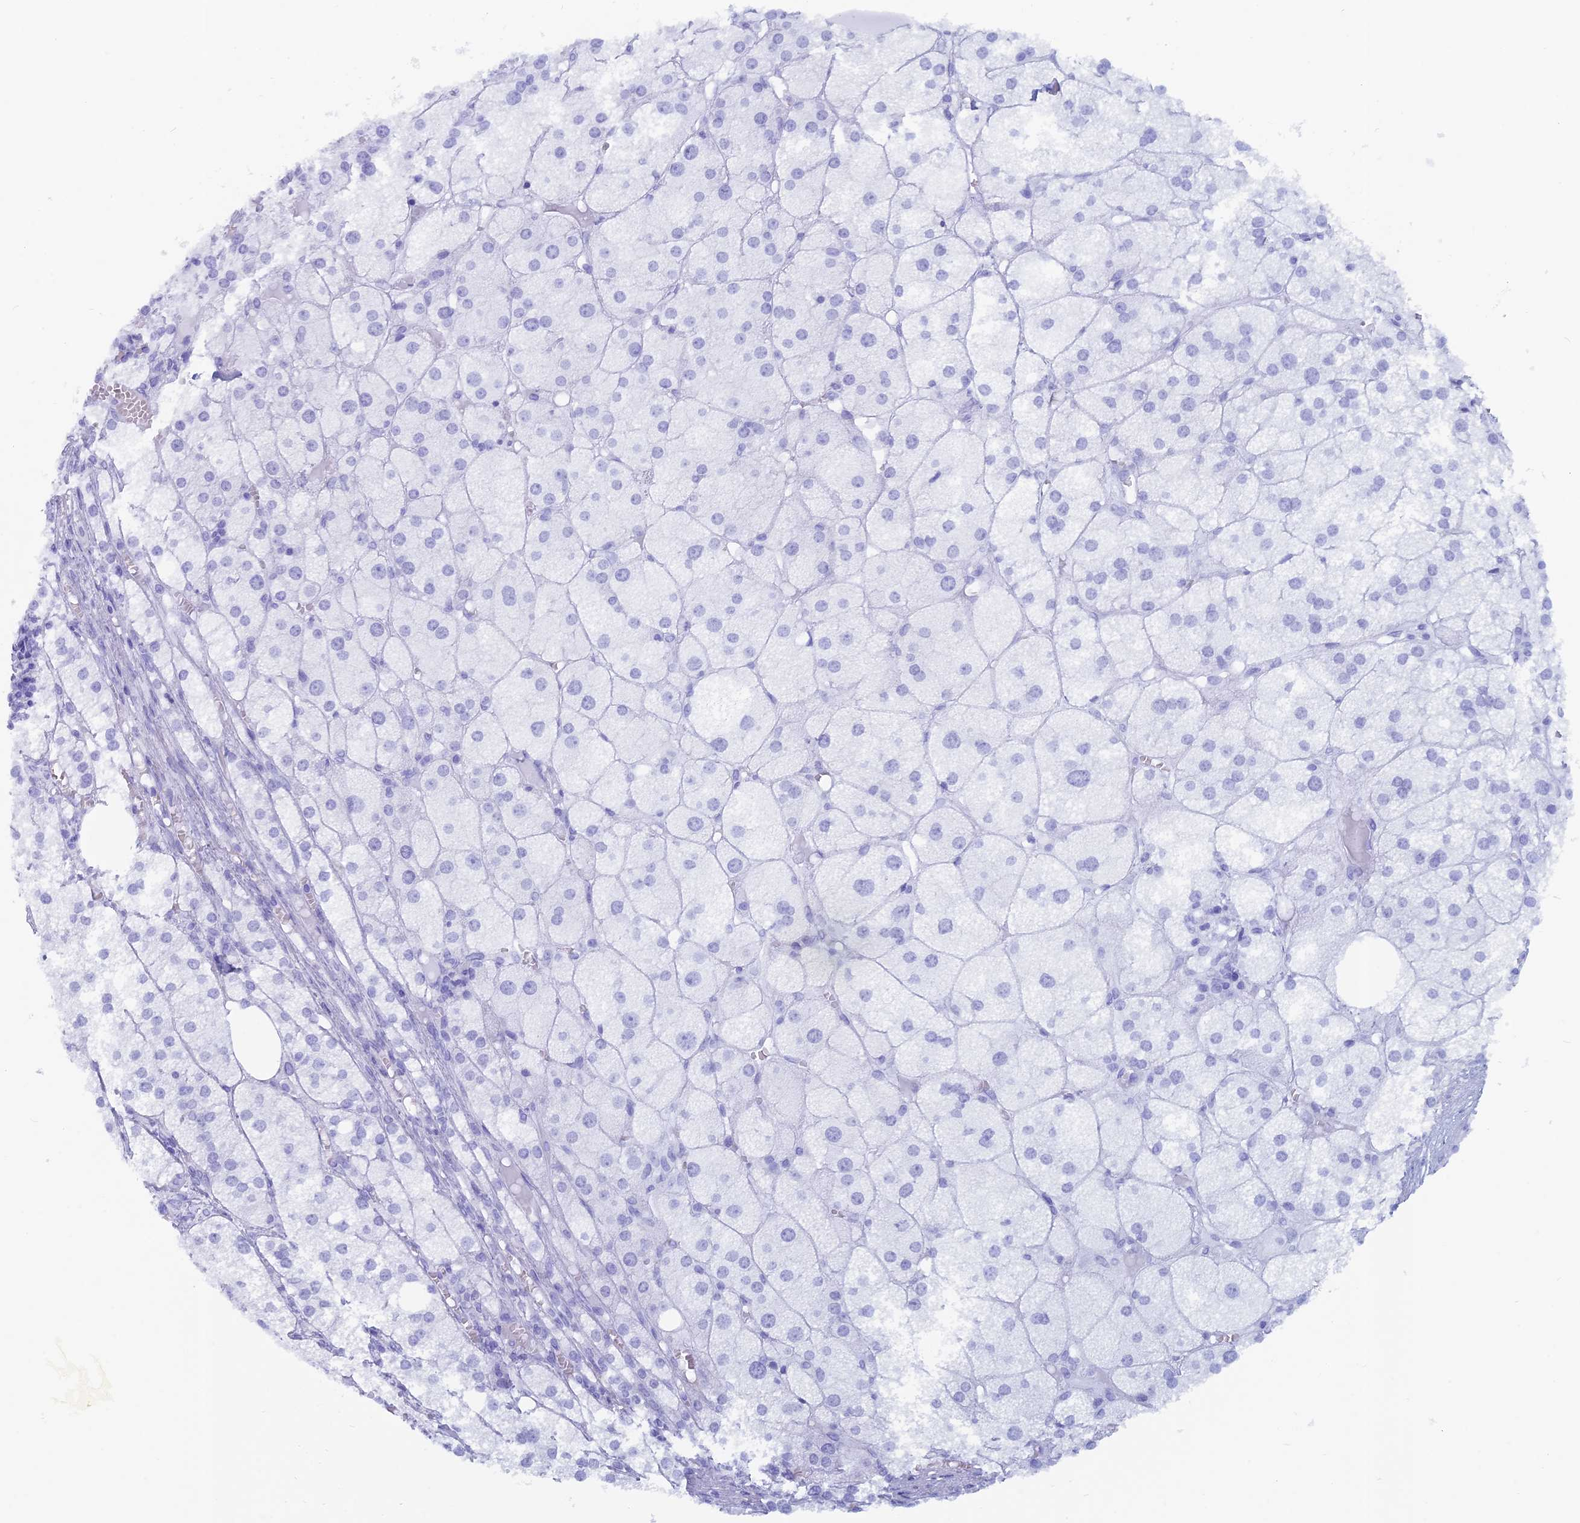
{"staining": {"intensity": "negative", "quantity": "none", "location": "none"}, "tissue": "adrenal gland", "cell_type": "Glandular cells", "image_type": "normal", "snomed": [{"axis": "morphology", "description": "Normal tissue, NOS"}, {"axis": "topography", "description": "Adrenal gland"}], "caption": "This photomicrograph is of normal adrenal gland stained with immunohistochemistry (IHC) to label a protein in brown with the nuclei are counter-stained blue. There is no positivity in glandular cells.", "gene": "CAPS", "patient": {"sex": "female", "age": 61}}